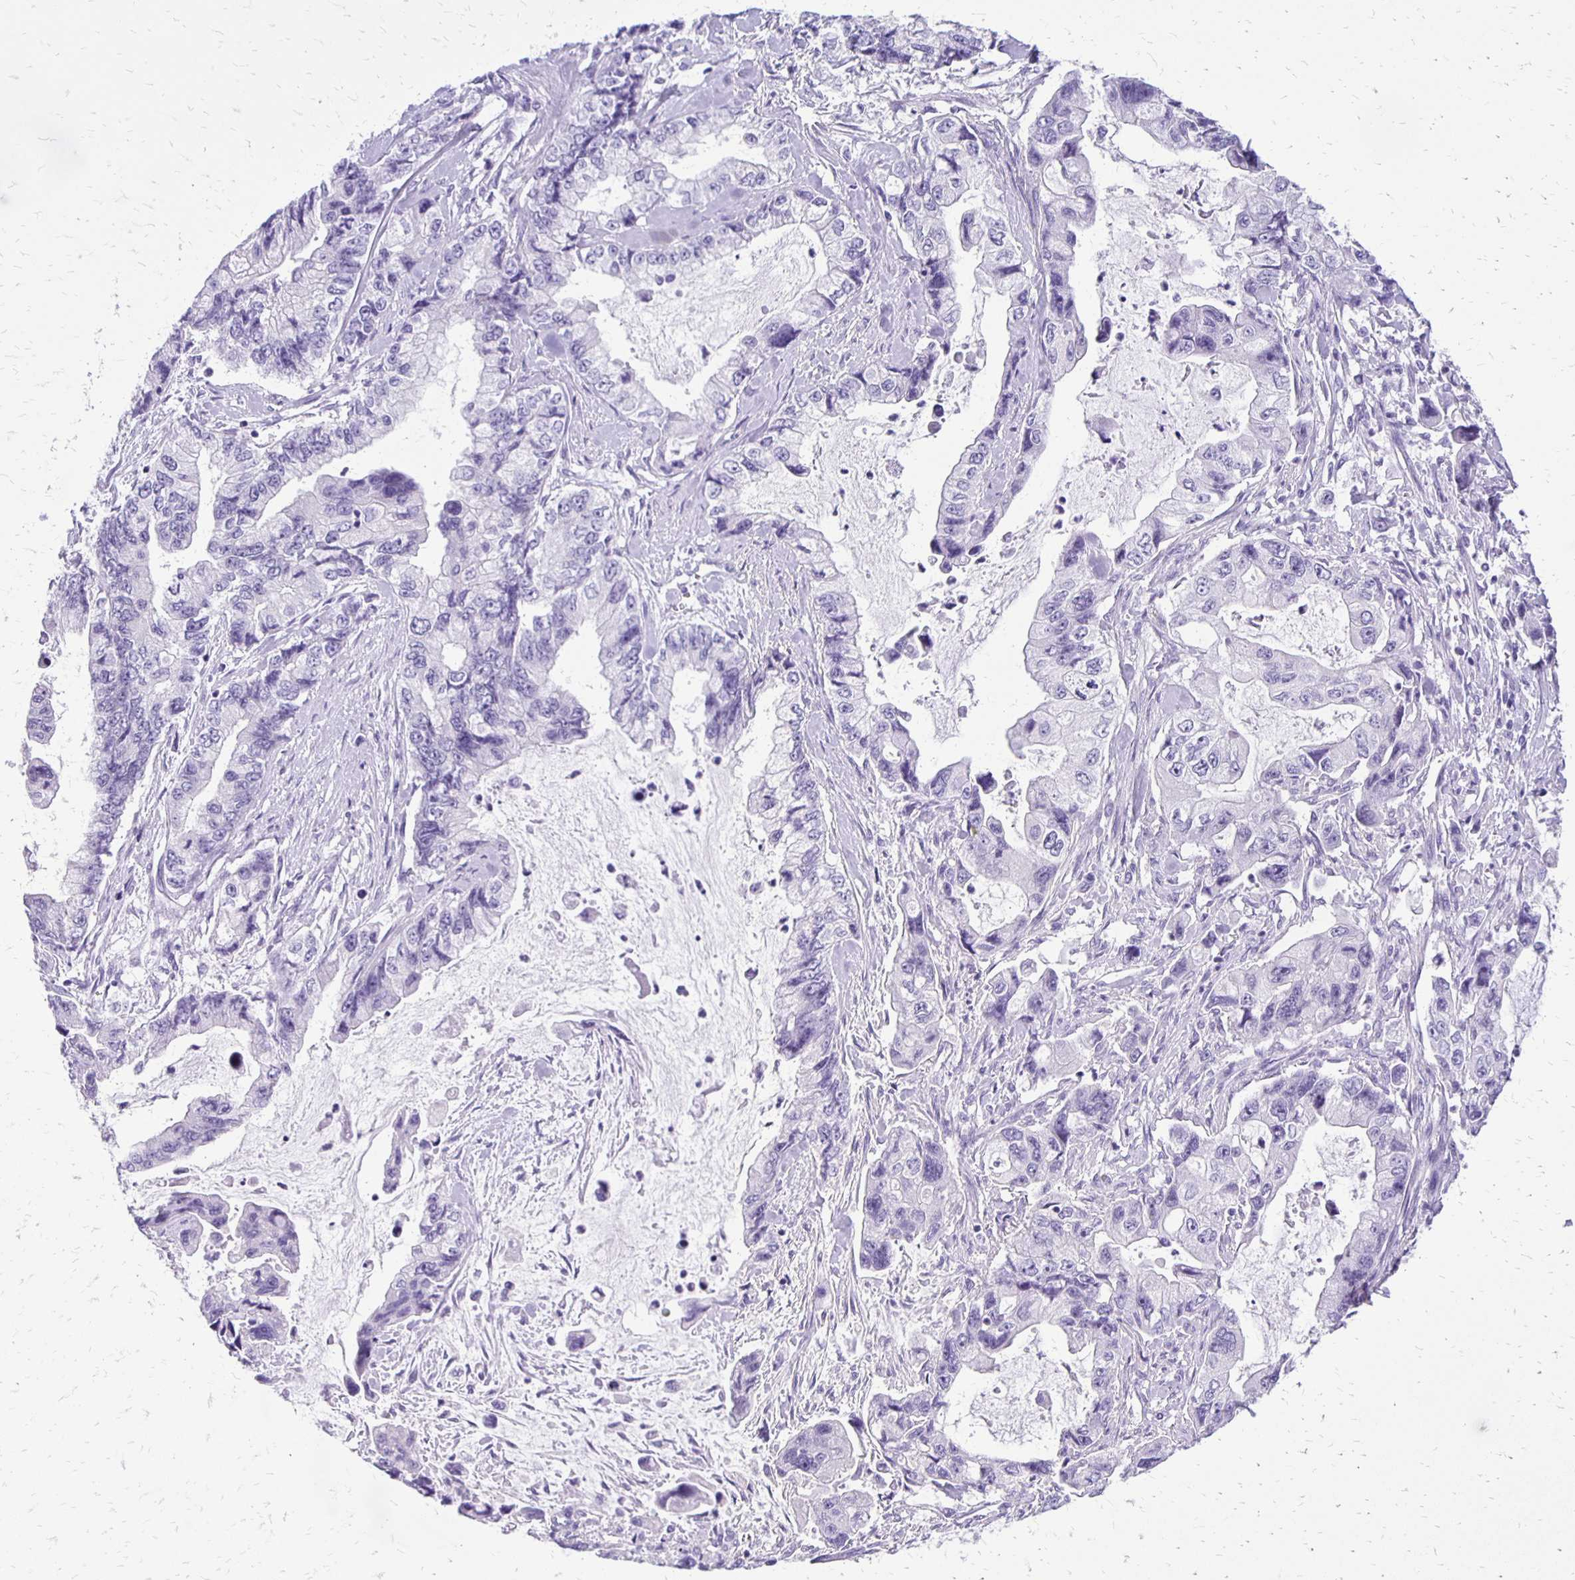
{"staining": {"intensity": "negative", "quantity": "none", "location": "none"}, "tissue": "stomach cancer", "cell_type": "Tumor cells", "image_type": "cancer", "snomed": [{"axis": "morphology", "description": "Adenocarcinoma, NOS"}, {"axis": "topography", "description": "Pancreas"}, {"axis": "topography", "description": "Stomach, upper"}, {"axis": "topography", "description": "Stomach"}], "caption": "Stomach cancer (adenocarcinoma) stained for a protein using immunohistochemistry (IHC) demonstrates no positivity tumor cells.", "gene": "ANKRD45", "patient": {"sex": "male", "age": 77}}